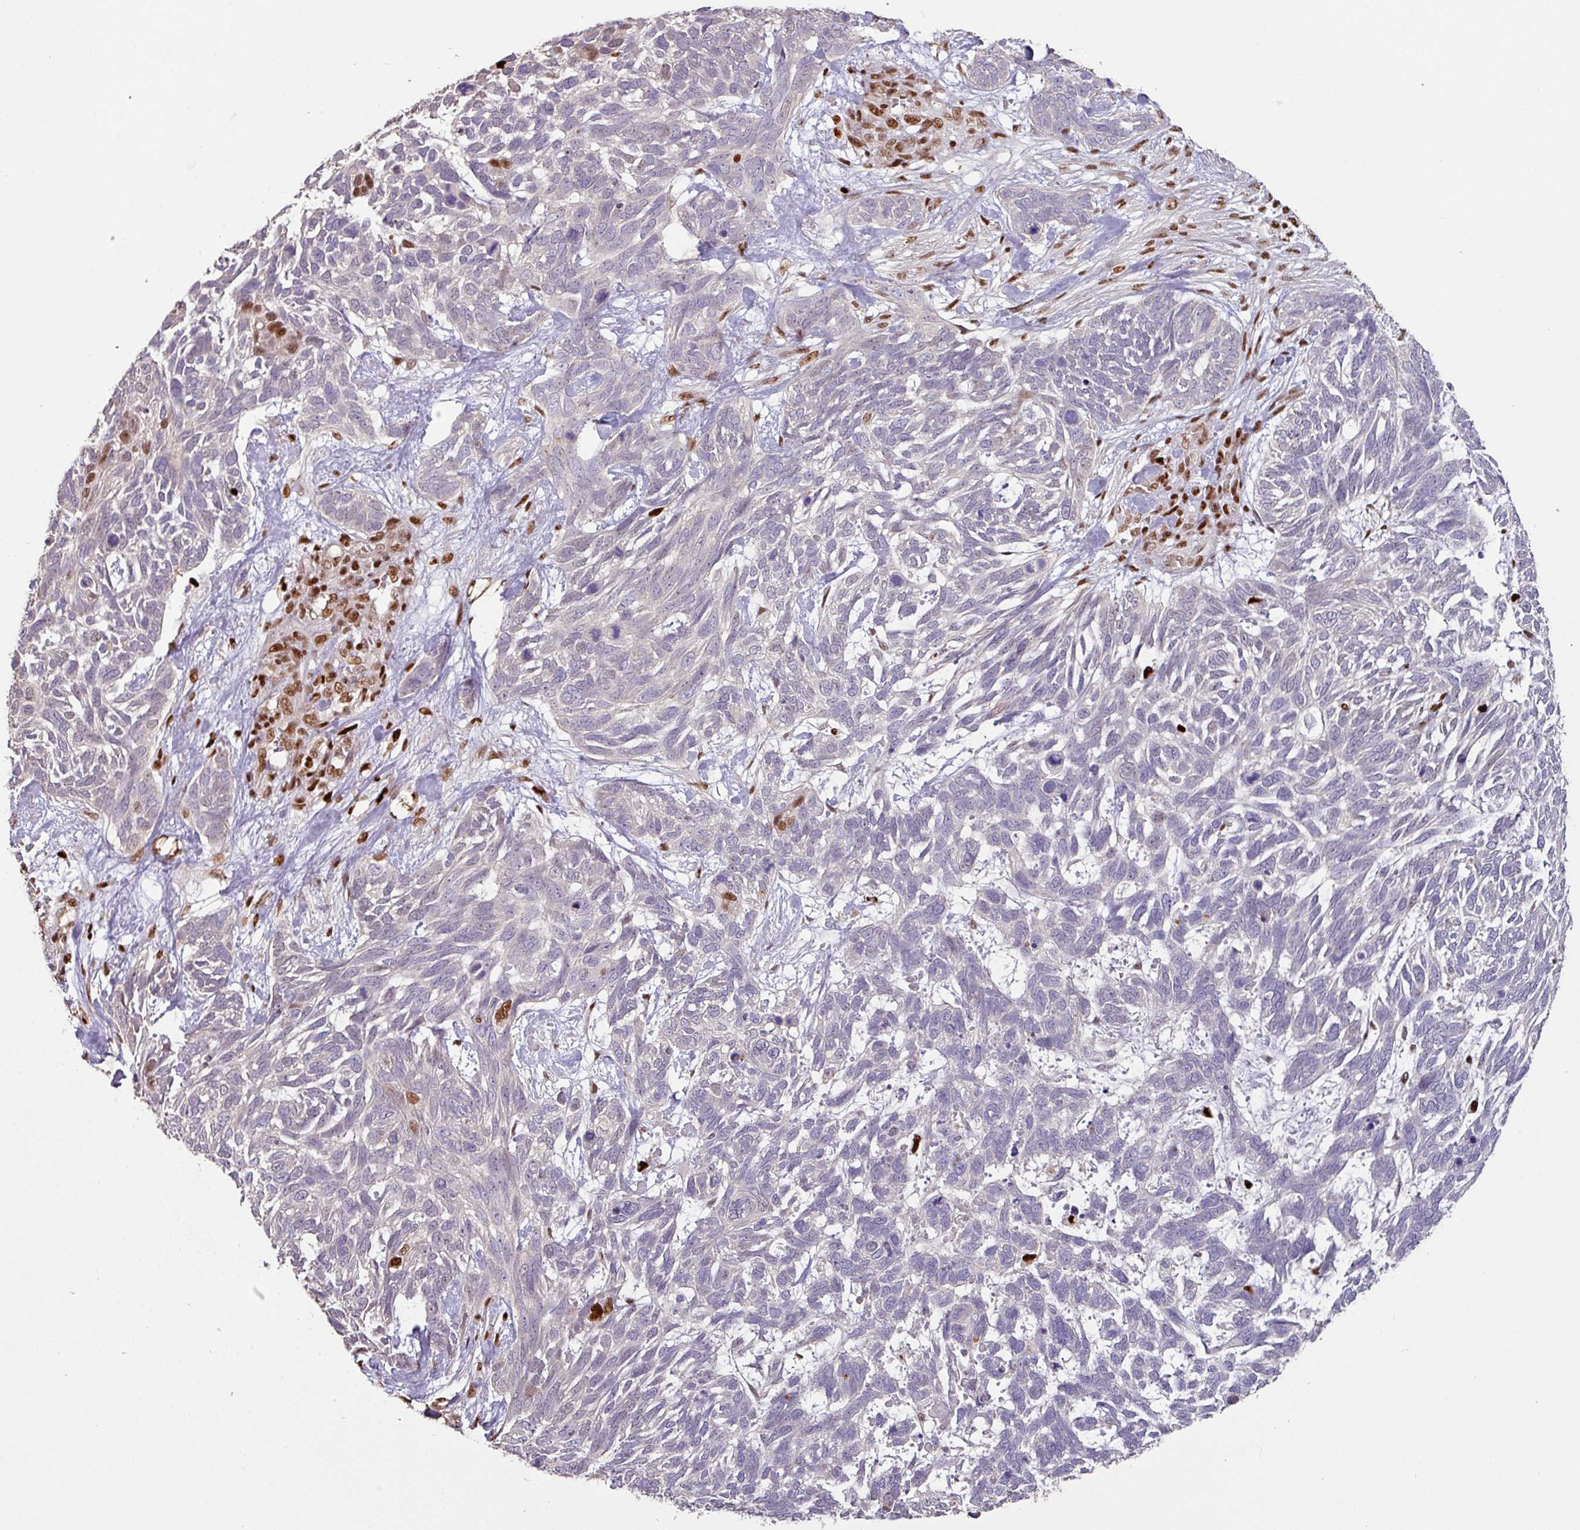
{"staining": {"intensity": "moderate", "quantity": "<25%", "location": "nuclear"}, "tissue": "skin cancer", "cell_type": "Tumor cells", "image_type": "cancer", "snomed": [{"axis": "morphology", "description": "Basal cell carcinoma"}, {"axis": "topography", "description": "Skin"}], "caption": "Immunohistochemistry histopathology image of skin cancer (basal cell carcinoma) stained for a protein (brown), which exhibits low levels of moderate nuclear expression in approximately <25% of tumor cells.", "gene": "SAMHD1", "patient": {"sex": "male", "age": 88}}